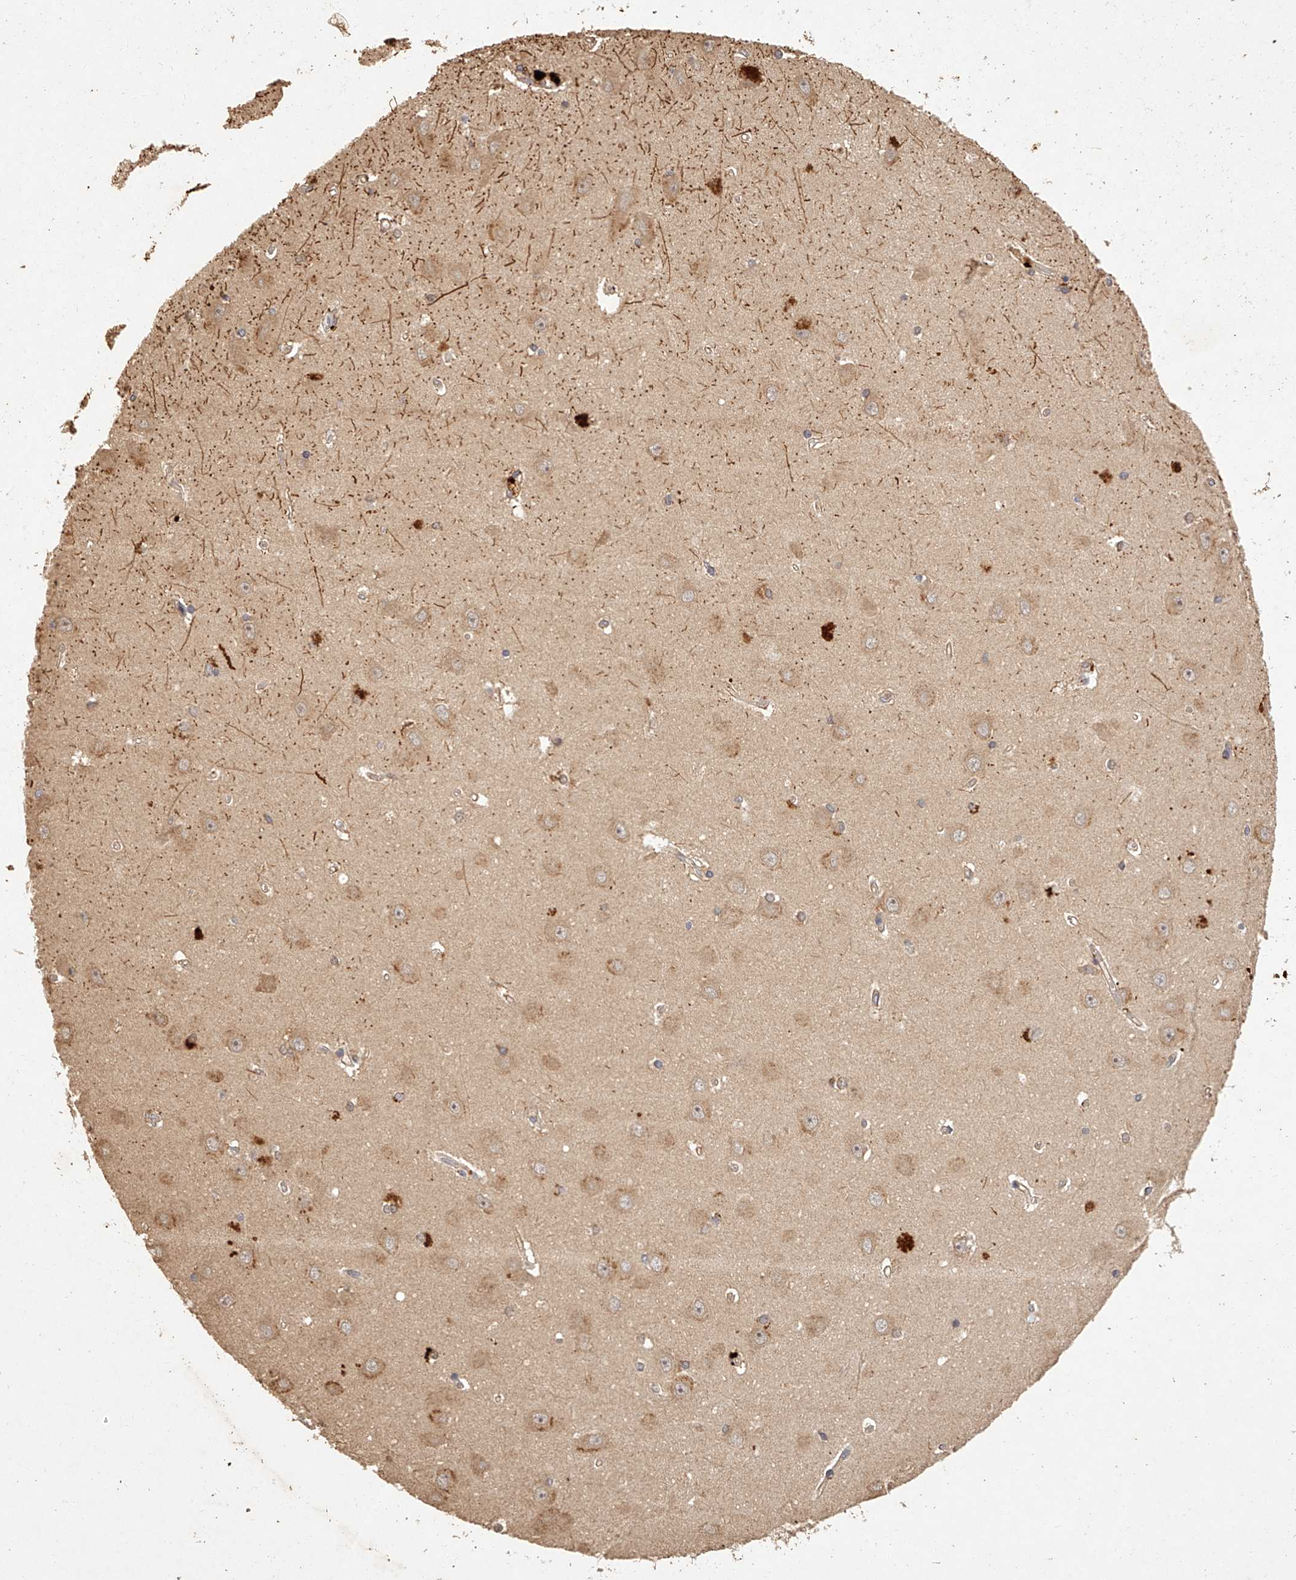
{"staining": {"intensity": "moderate", "quantity": "<25%", "location": "cytoplasmic/membranous"}, "tissue": "hippocampus", "cell_type": "Glial cells", "image_type": "normal", "snomed": [{"axis": "morphology", "description": "Normal tissue, NOS"}, {"axis": "topography", "description": "Hippocampus"}], "caption": "Protein expression by immunohistochemistry displays moderate cytoplasmic/membranous expression in approximately <25% of glial cells in benign hippocampus. (DAB (3,3'-diaminobenzidine) IHC with brightfield microscopy, high magnification).", "gene": "NSMAF", "patient": {"sex": "male", "age": 45}}